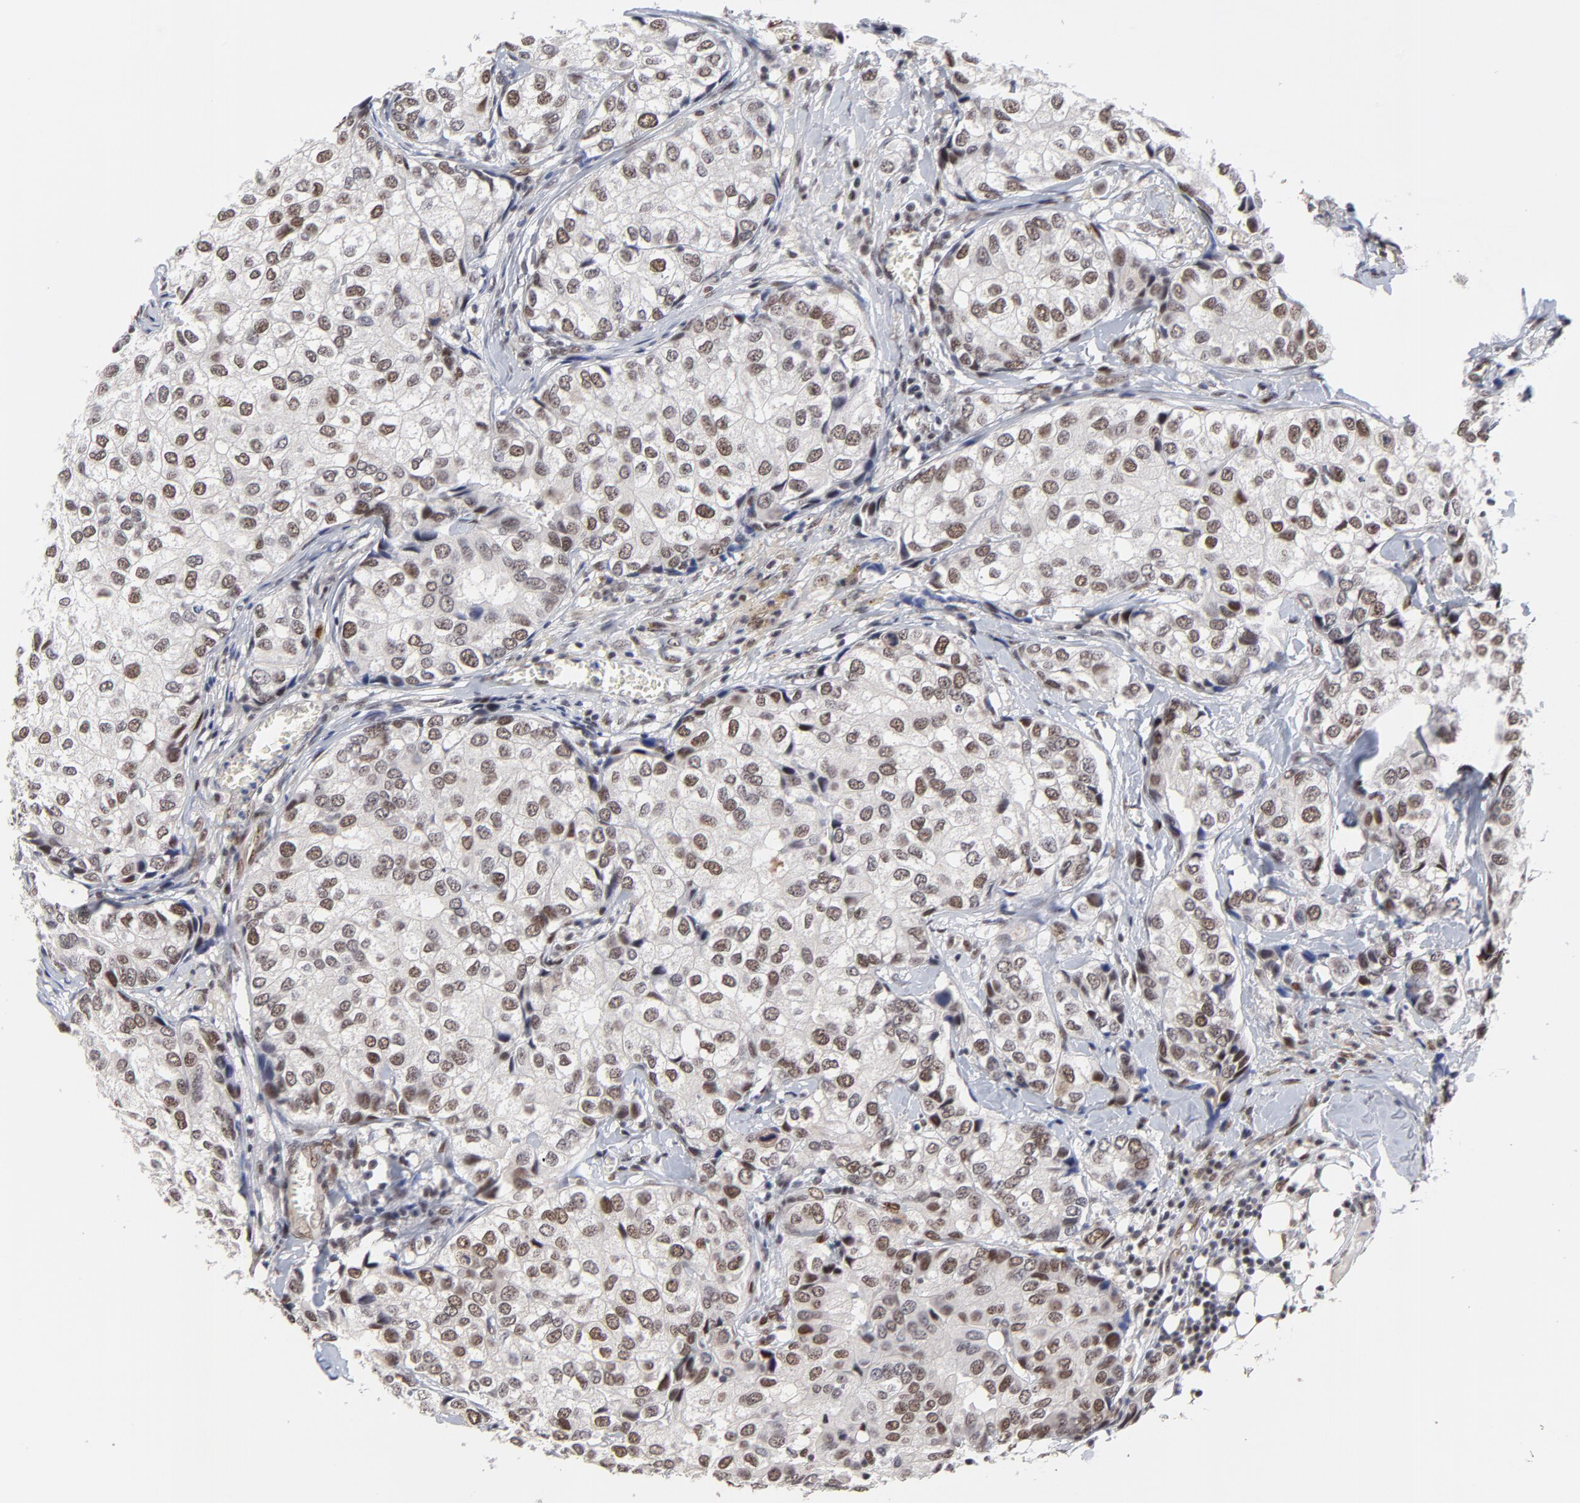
{"staining": {"intensity": "weak", "quantity": "25%-75%", "location": "nuclear"}, "tissue": "breast cancer", "cell_type": "Tumor cells", "image_type": "cancer", "snomed": [{"axis": "morphology", "description": "Duct carcinoma"}, {"axis": "topography", "description": "Breast"}], "caption": "Immunohistochemistry (IHC) (DAB (3,3'-diaminobenzidine)) staining of human breast cancer demonstrates weak nuclear protein staining in about 25%-75% of tumor cells. (DAB (3,3'-diaminobenzidine) IHC, brown staining for protein, blue staining for nuclei).", "gene": "OGFOD1", "patient": {"sex": "female", "age": 68}}